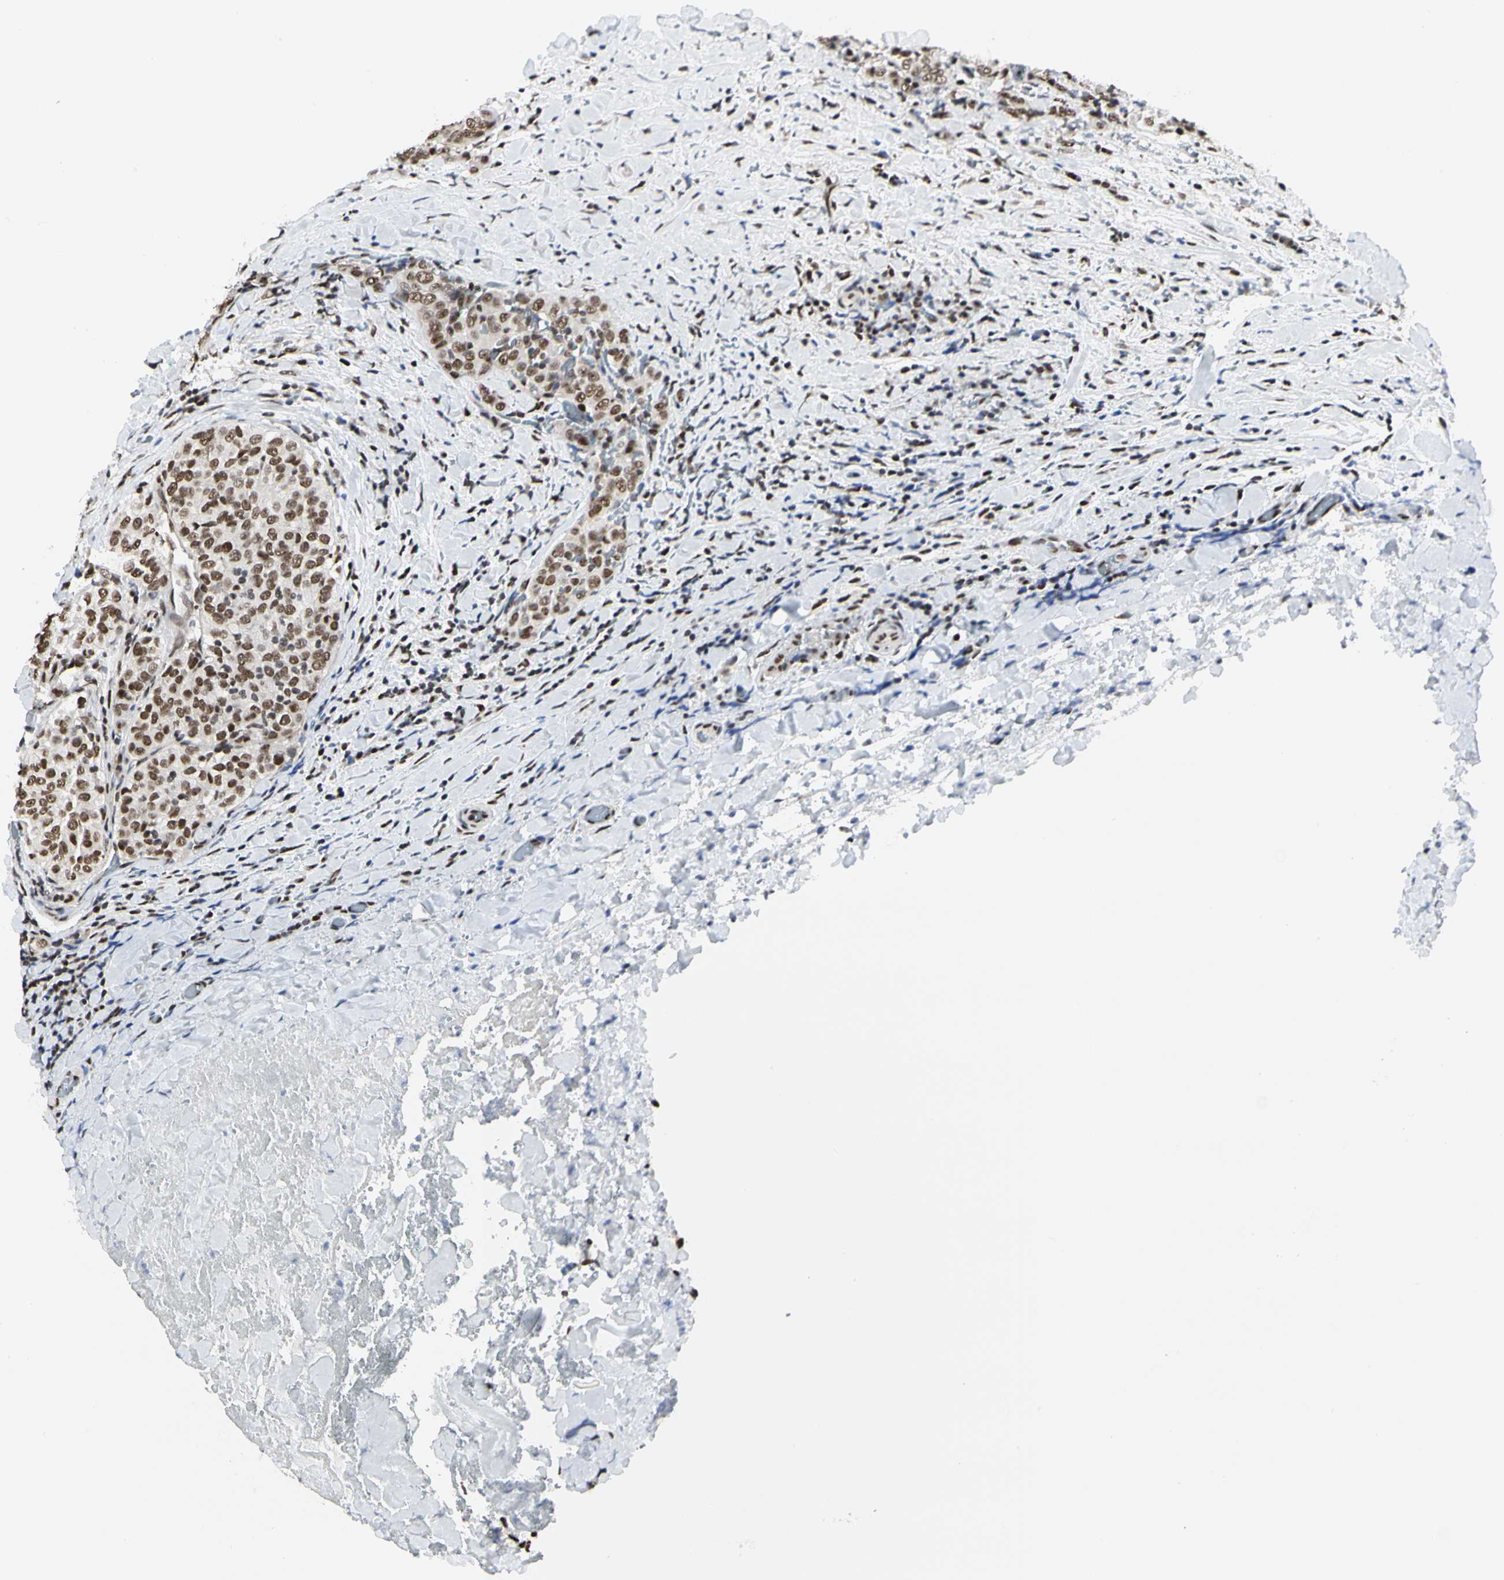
{"staining": {"intensity": "moderate", "quantity": ">75%", "location": "nuclear"}, "tissue": "thyroid cancer", "cell_type": "Tumor cells", "image_type": "cancer", "snomed": [{"axis": "morphology", "description": "Normal tissue, NOS"}, {"axis": "morphology", "description": "Papillary adenocarcinoma, NOS"}, {"axis": "topography", "description": "Thyroid gland"}], "caption": "High-power microscopy captured an immunohistochemistry (IHC) image of thyroid cancer, revealing moderate nuclear positivity in approximately >75% of tumor cells.", "gene": "PRMT3", "patient": {"sex": "female", "age": 30}}